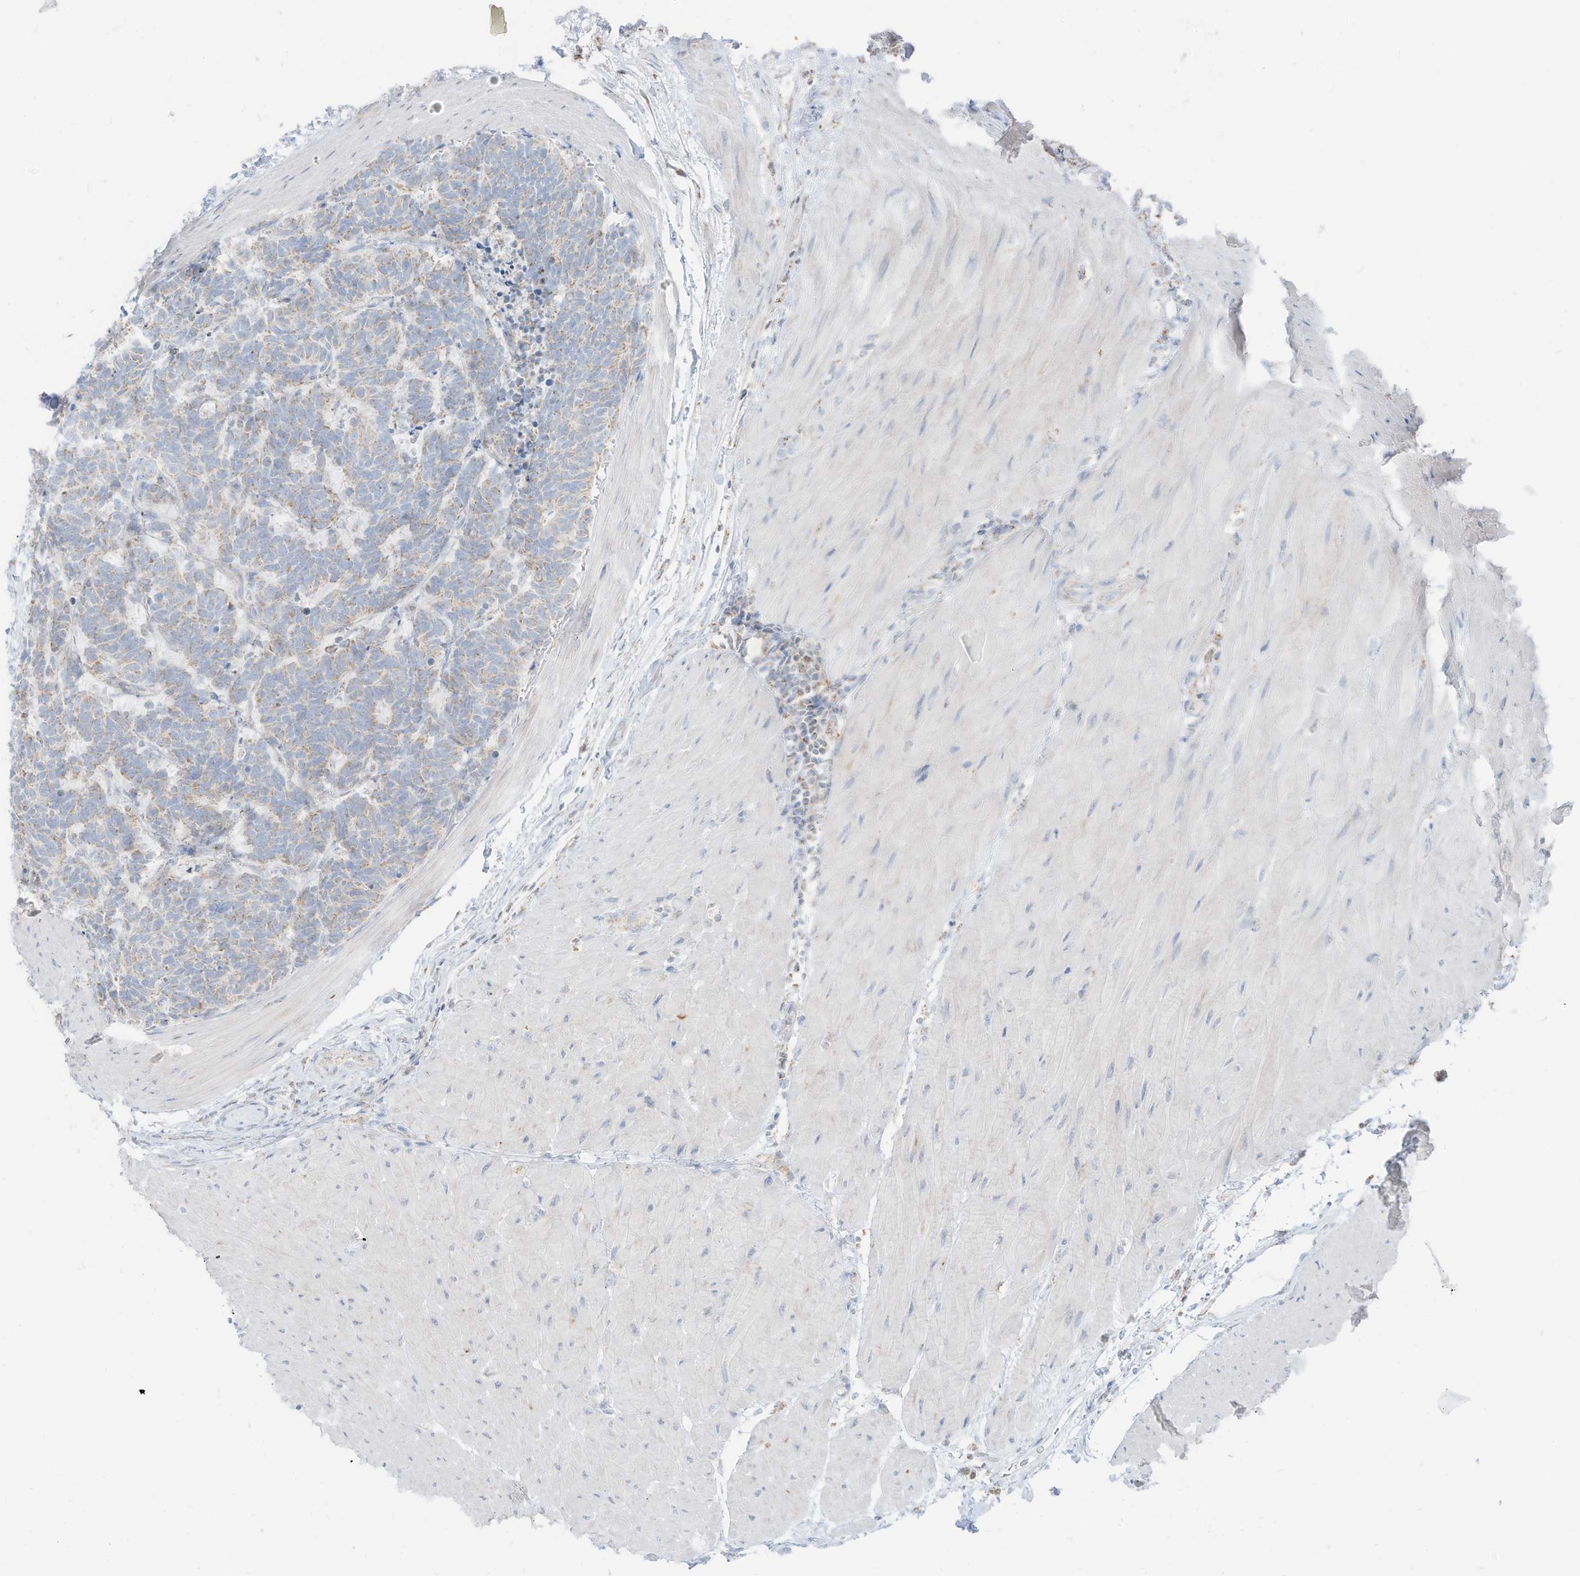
{"staining": {"intensity": "weak", "quantity": ">75%", "location": "cytoplasmic/membranous"}, "tissue": "carcinoid", "cell_type": "Tumor cells", "image_type": "cancer", "snomed": [{"axis": "morphology", "description": "Carcinoma, NOS"}, {"axis": "morphology", "description": "Carcinoid, malignant, NOS"}, {"axis": "topography", "description": "Urinary bladder"}], "caption": "Malignant carcinoid was stained to show a protein in brown. There is low levels of weak cytoplasmic/membranous expression in about >75% of tumor cells. (DAB (3,3'-diaminobenzidine) = brown stain, brightfield microscopy at high magnification).", "gene": "ETHE1", "patient": {"sex": "male", "age": 57}}